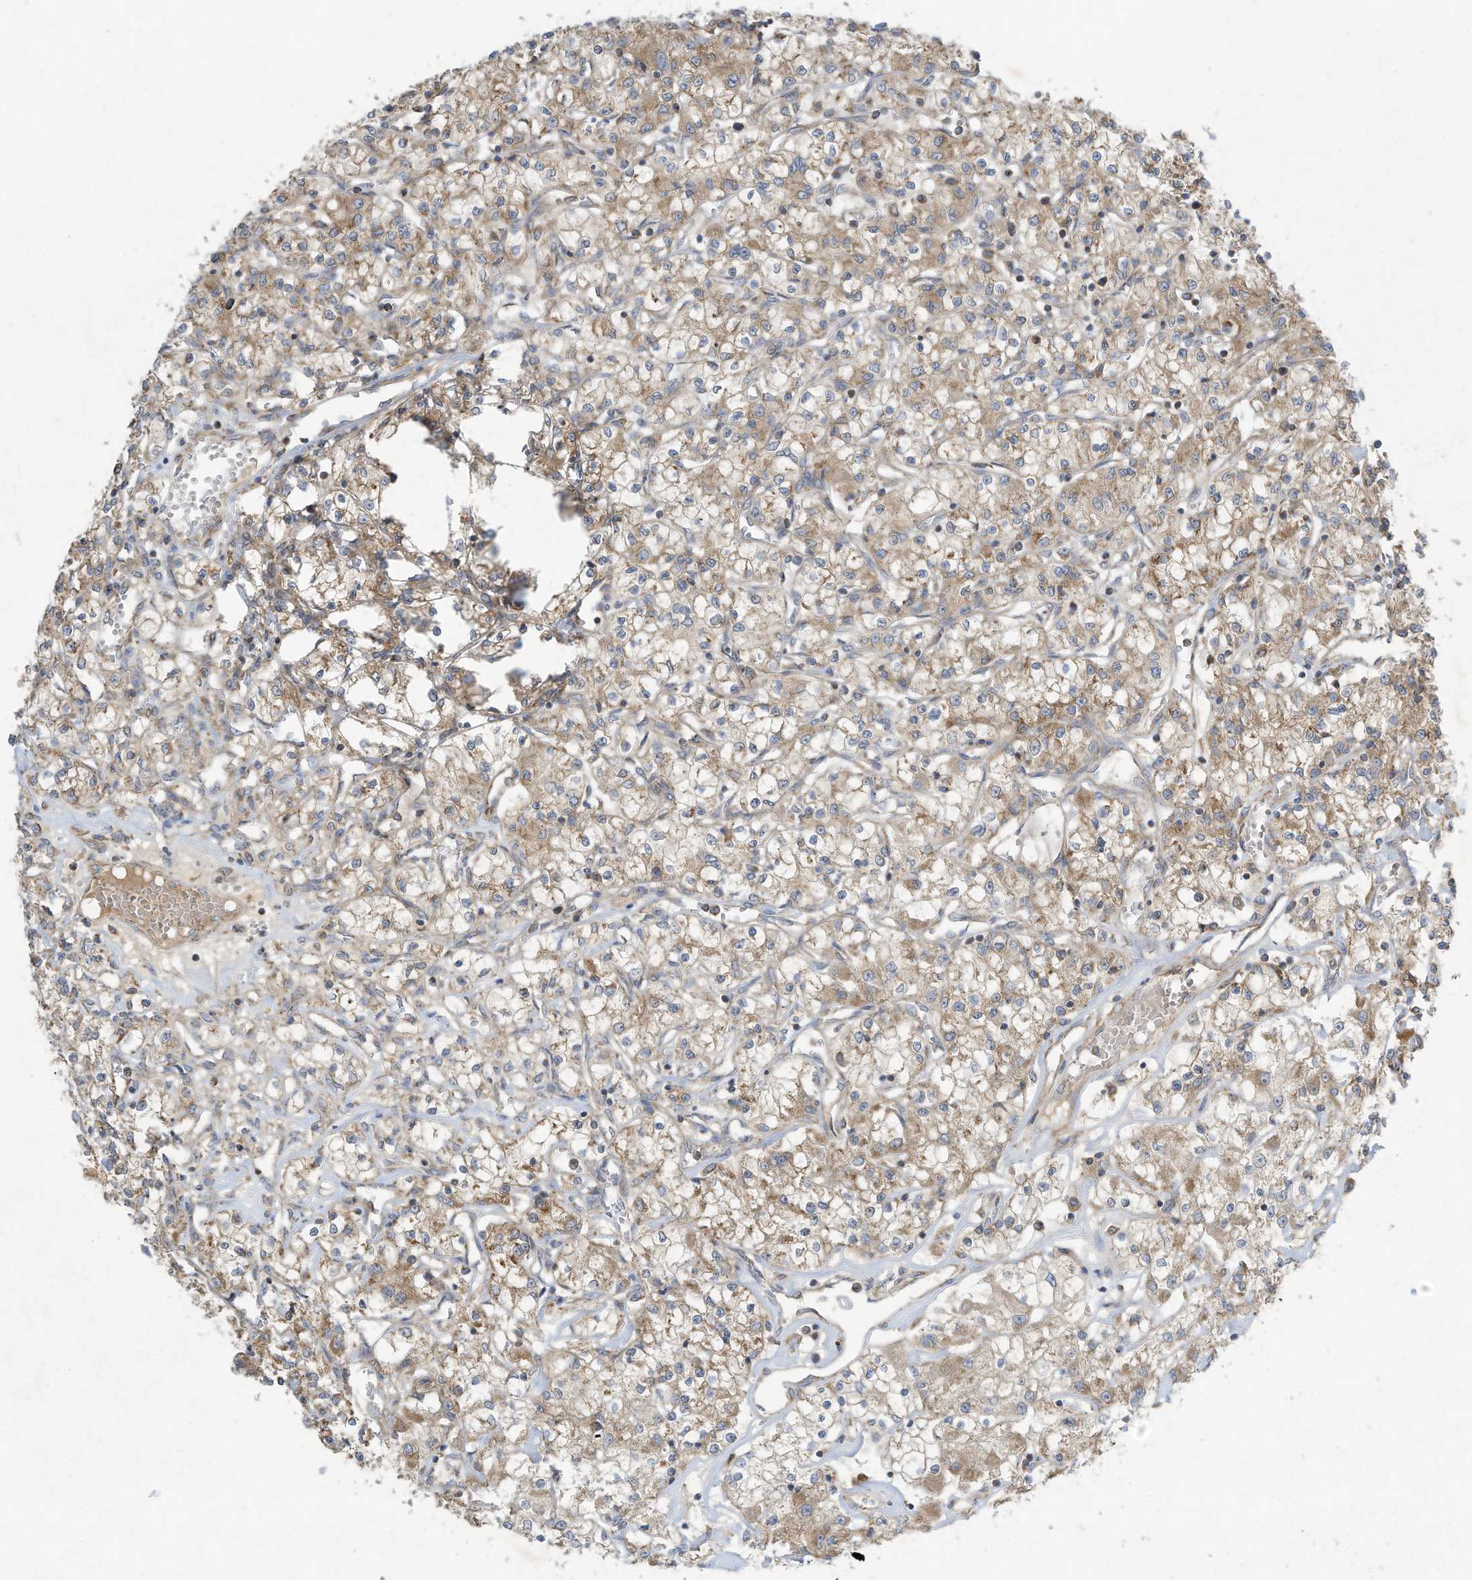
{"staining": {"intensity": "weak", "quantity": ">75%", "location": "cytoplasmic/membranous"}, "tissue": "renal cancer", "cell_type": "Tumor cells", "image_type": "cancer", "snomed": [{"axis": "morphology", "description": "Adenocarcinoma, NOS"}, {"axis": "topography", "description": "Kidney"}], "caption": "Adenocarcinoma (renal) stained with a brown dye displays weak cytoplasmic/membranous positive staining in about >75% of tumor cells.", "gene": "SYNJ2", "patient": {"sex": "female", "age": 59}}